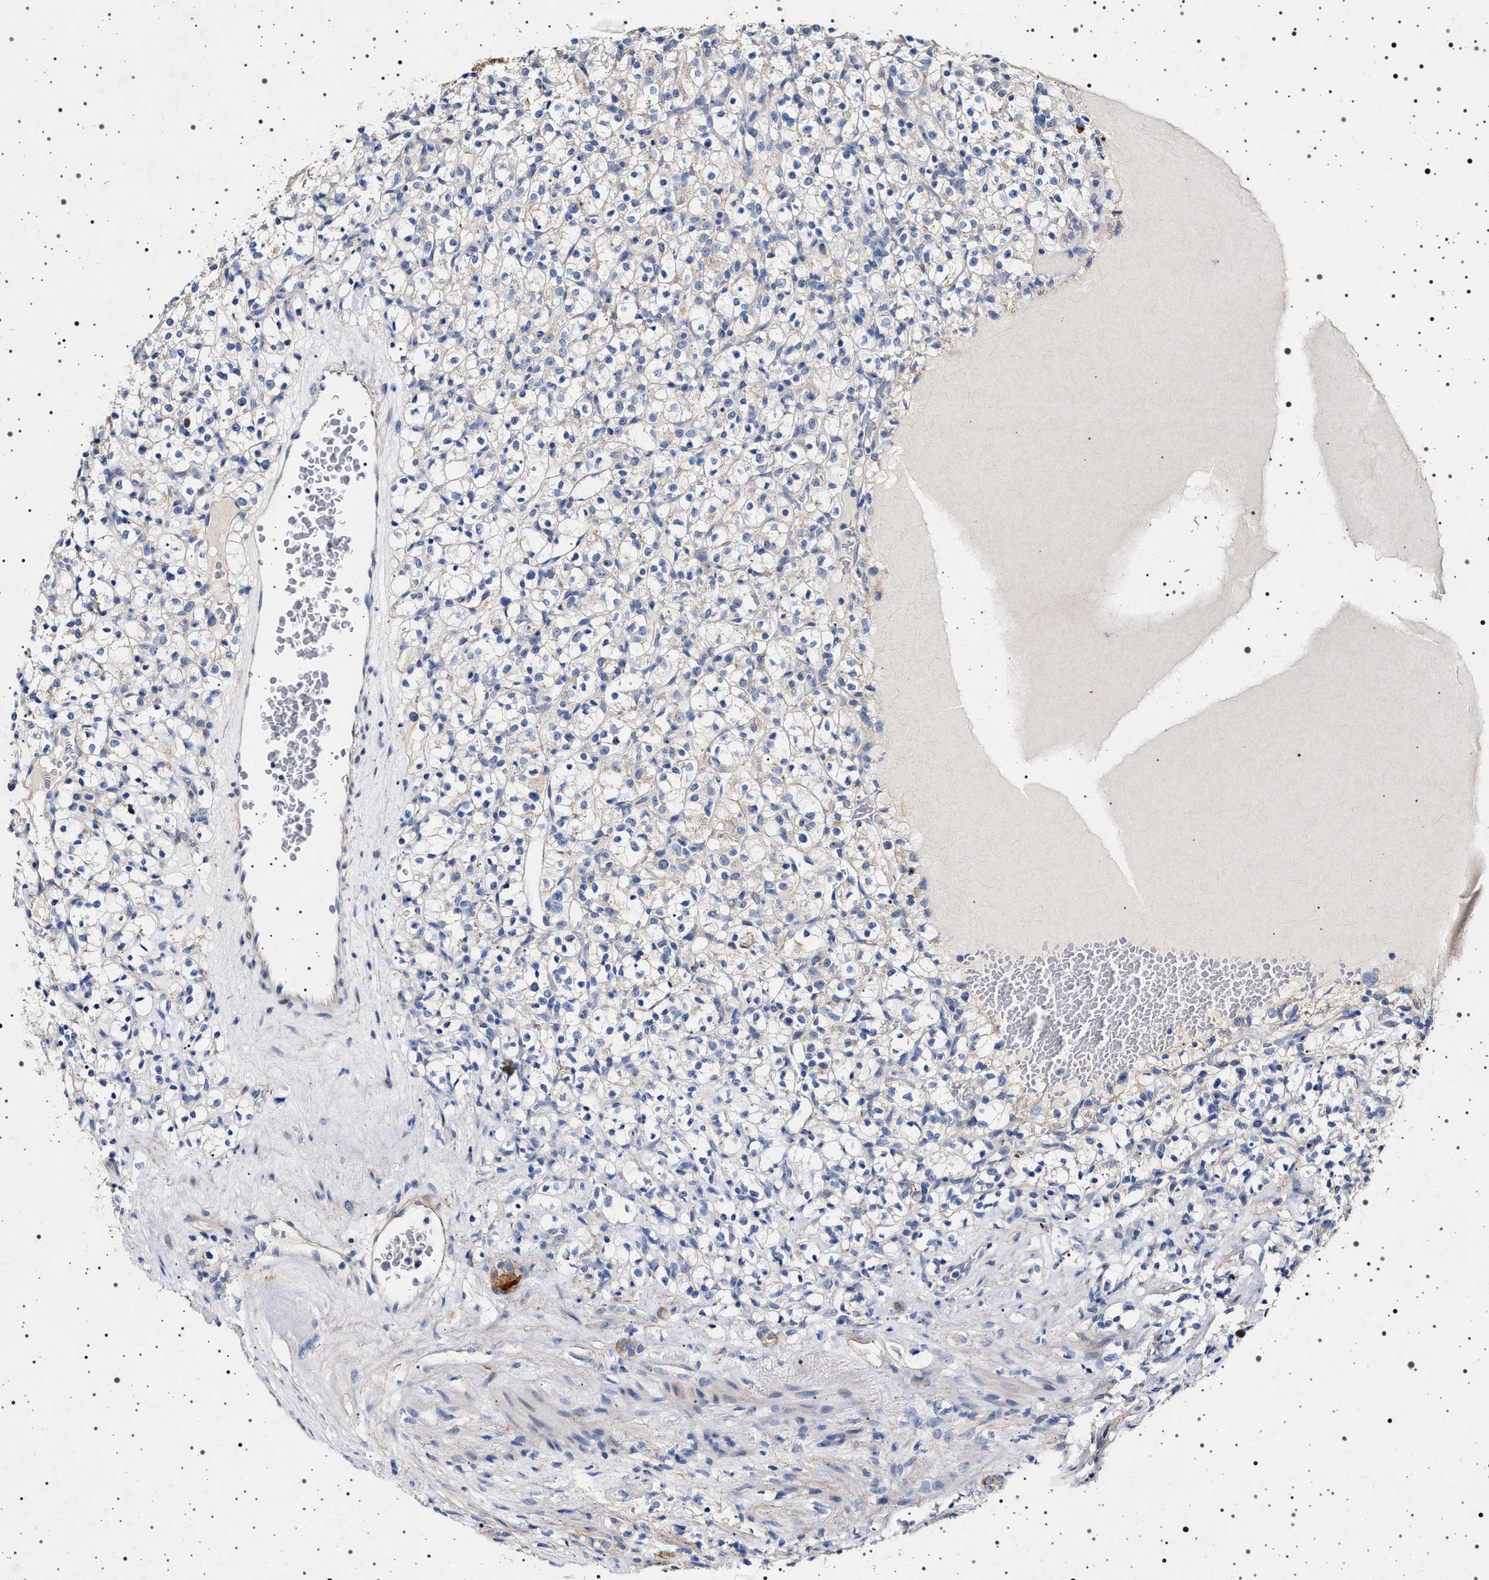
{"staining": {"intensity": "negative", "quantity": "none", "location": "none"}, "tissue": "renal cancer", "cell_type": "Tumor cells", "image_type": "cancer", "snomed": [{"axis": "morphology", "description": "Normal tissue, NOS"}, {"axis": "morphology", "description": "Adenocarcinoma, NOS"}, {"axis": "topography", "description": "Kidney"}], "caption": "Immunohistochemical staining of renal cancer reveals no significant expression in tumor cells.", "gene": "NAALADL2", "patient": {"sex": "female", "age": 72}}